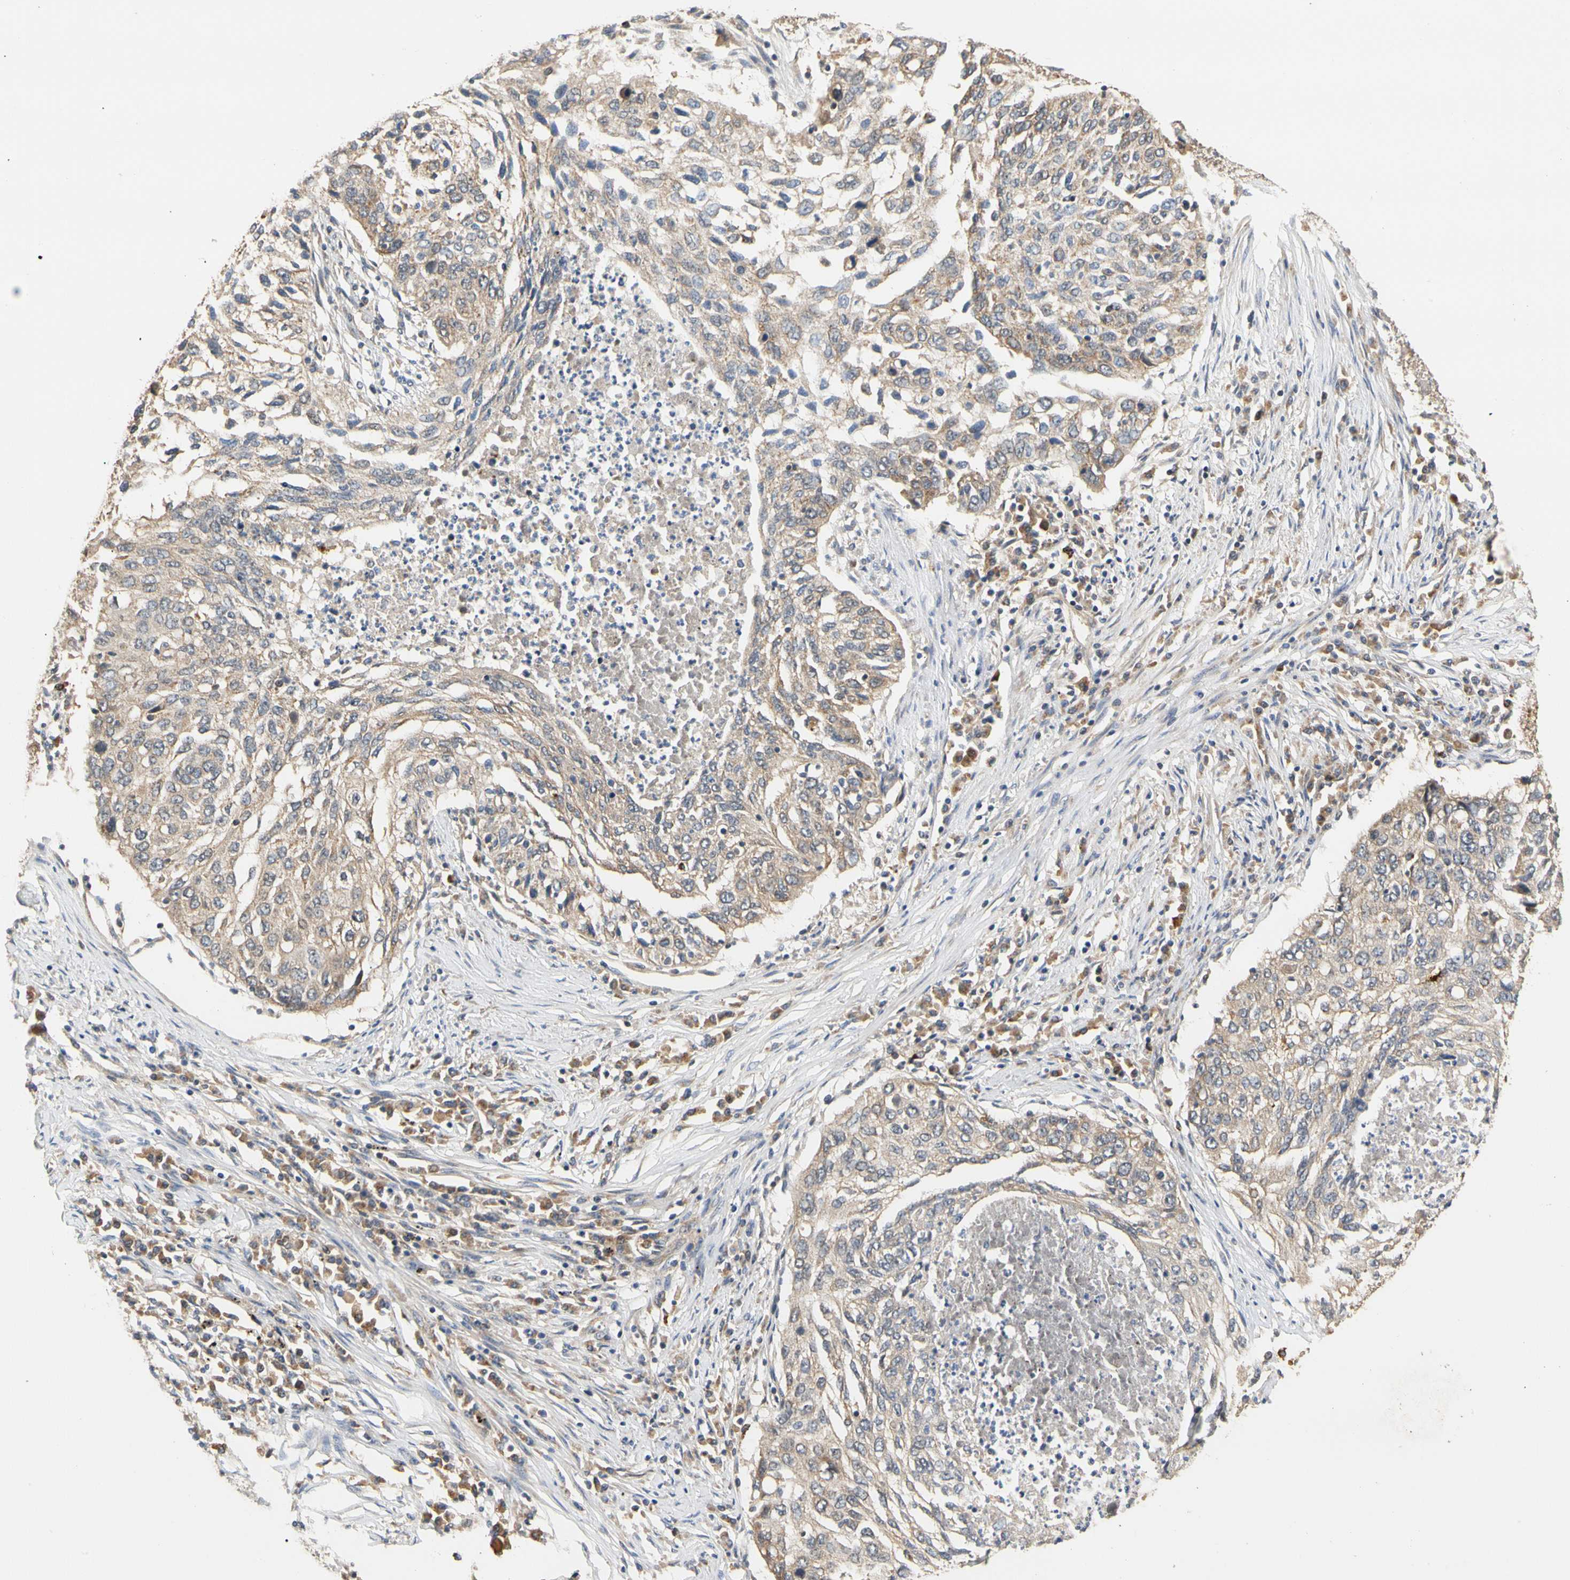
{"staining": {"intensity": "weak", "quantity": "25%-75%", "location": "cytoplasmic/membranous"}, "tissue": "lung cancer", "cell_type": "Tumor cells", "image_type": "cancer", "snomed": [{"axis": "morphology", "description": "Squamous cell carcinoma, NOS"}, {"axis": "topography", "description": "Lung"}], "caption": "Lung squamous cell carcinoma stained with immunohistochemistry (IHC) demonstrates weak cytoplasmic/membranous staining in about 25%-75% of tumor cells.", "gene": "ANKHD1", "patient": {"sex": "female", "age": 63}}